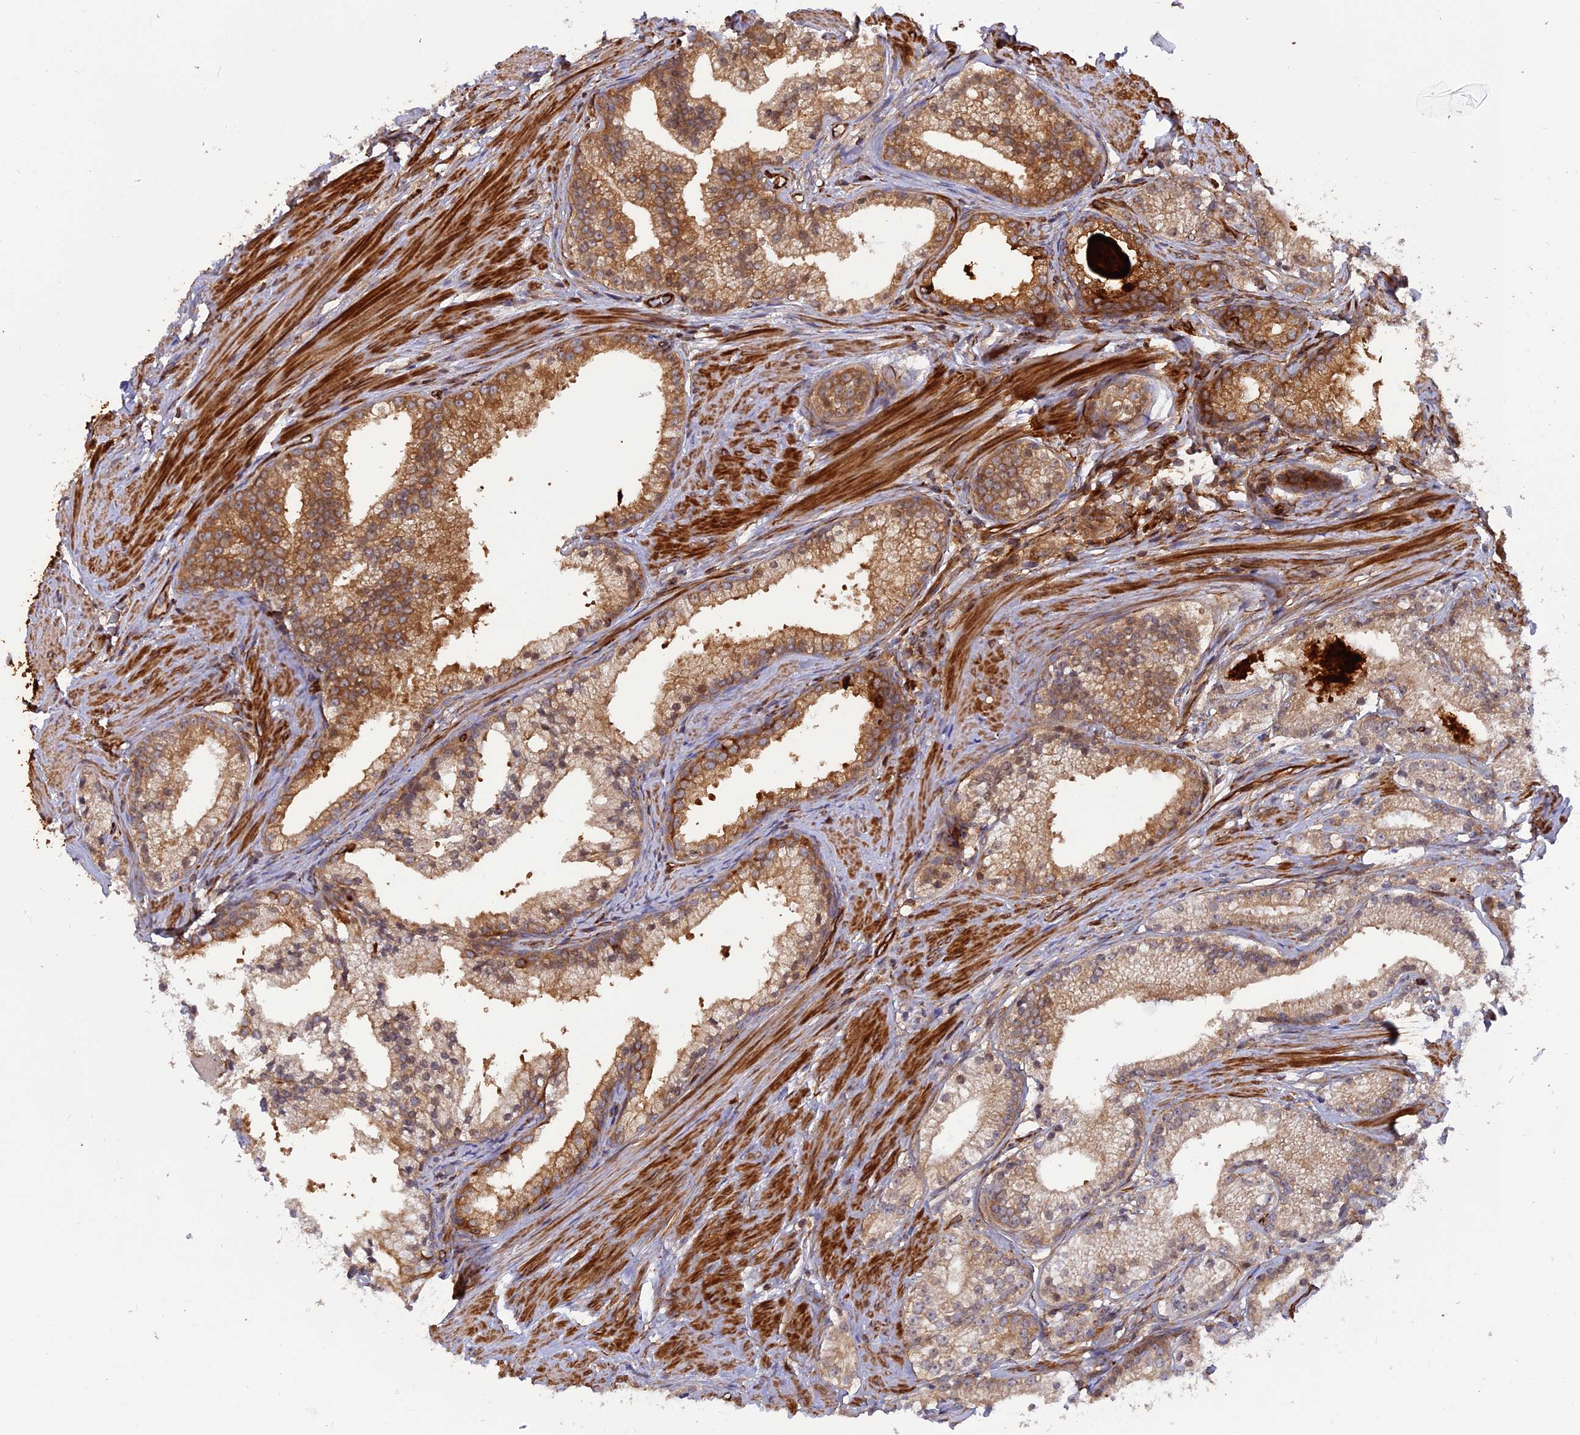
{"staining": {"intensity": "moderate", "quantity": ">75%", "location": "cytoplasmic/membranous"}, "tissue": "prostate cancer", "cell_type": "Tumor cells", "image_type": "cancer", "snomed": [{"axis": "morphology", "description": "Adenocarcinoma, Low grade"}, {"axis": "topography", "description": "Prostate"}], "caption": "Immunohistochemical staining of human prostate low-grade adenocarcinoma shows moderate cytoplasmic/membranous protein positivity in about >75% of tumor cells.", "gene": "PHLDB3", "patient": {"sex": "male", "age": 57}}